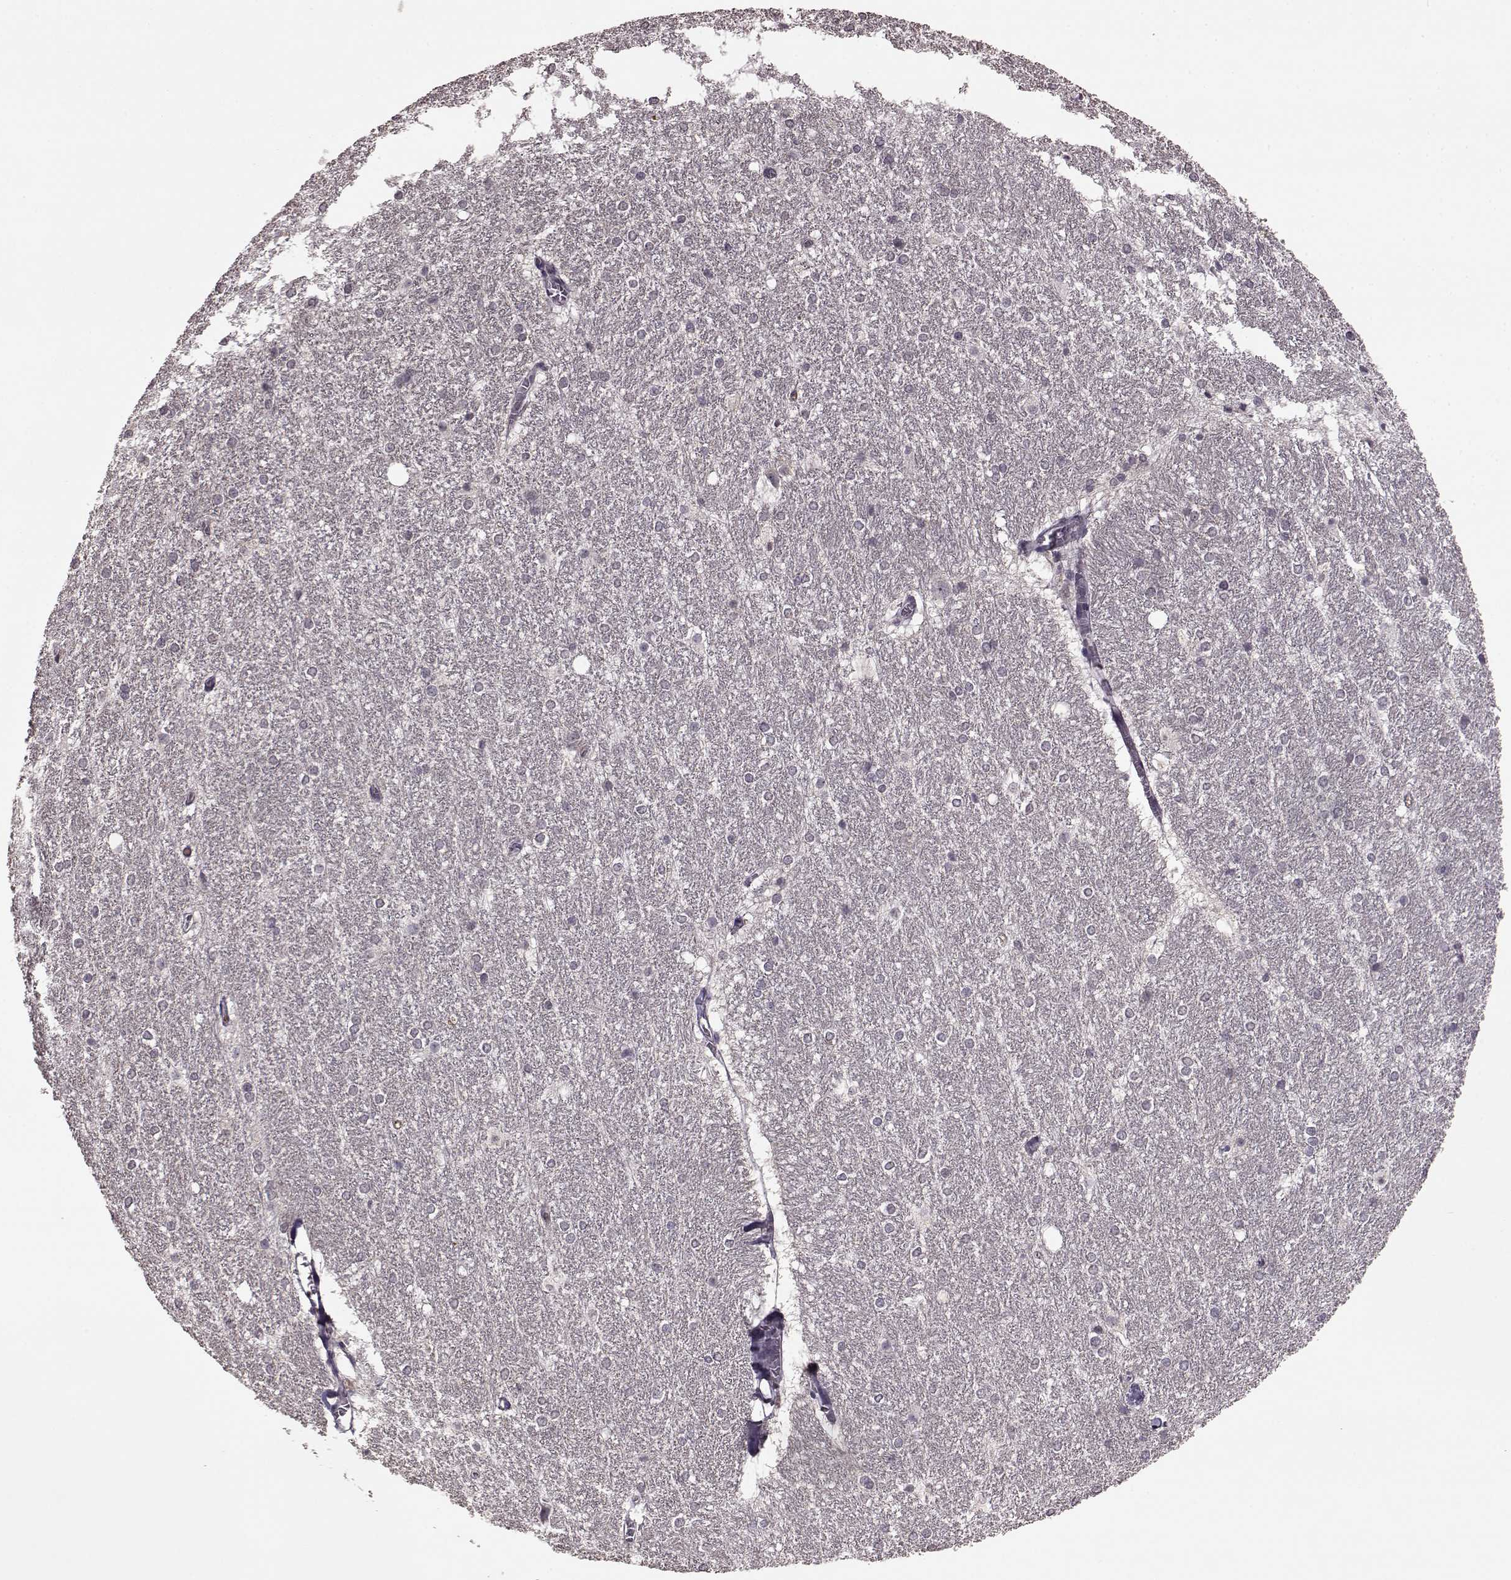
{"staining": {"intensity": "negative", "quantity": "none", "location": "none"}, "tissue": "hippocampus", "cell_type": "Glial cells", "image_type": "normal", "snomed": [{"axis": "morphology", "description": "Normal tissue, NOS"}, {"axis": "topography", "description": "Cerebral cortex"}, {"axis": "topography", "description": "Hippocampus"}], "caption": "An immunohistochemistry (IHC) histopathology image of normal hippocampus is shown. There is no staining in glial cells of hippocampus.", "gene": "NRL", "patient": {"sex": "female", "age": 19}}